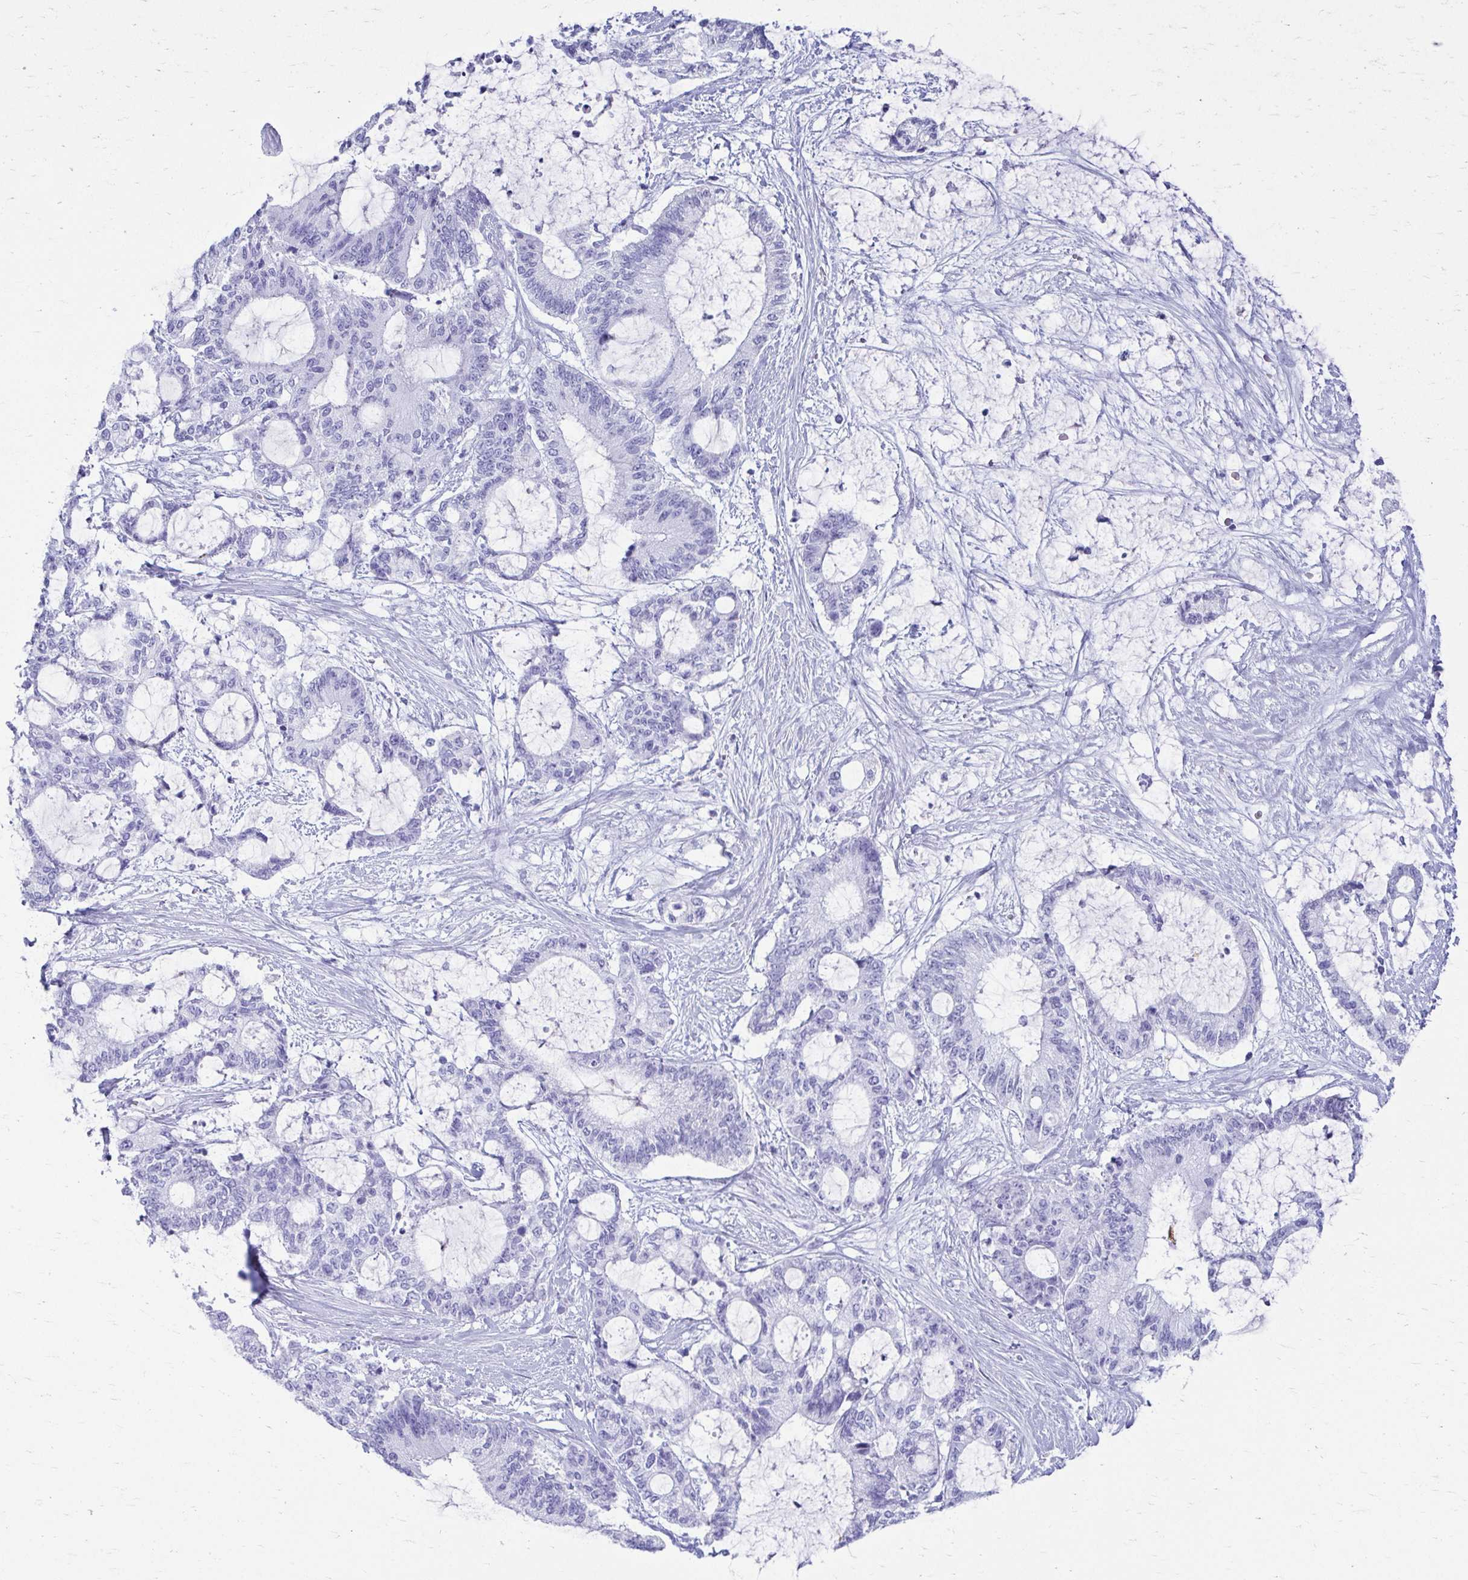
{"staining": {"intensity": "negative", "quantity": "none", "location": "none"}, "tissue": "liver cancer", "cell_type": "Tumor cells", "image_type": "cancer", "snomed": [{"axis": "morphology", "description": "Normal tissue, NOS"}, {"axis": "morphology", "description": "Cholangiocarcinoma"}, {"axis": "topography", "description": "Liver"}, {"axis": "topography", "description": "Peripheral nerve tissue"}], "caption": "The image exhibits no significant expression in tumor cells of liver cancer. (DAB IHC visualized using brightfield microscopy, high magnification).", "gene": "ATP4B", "patient": {"sex": "female", "age": 73}}